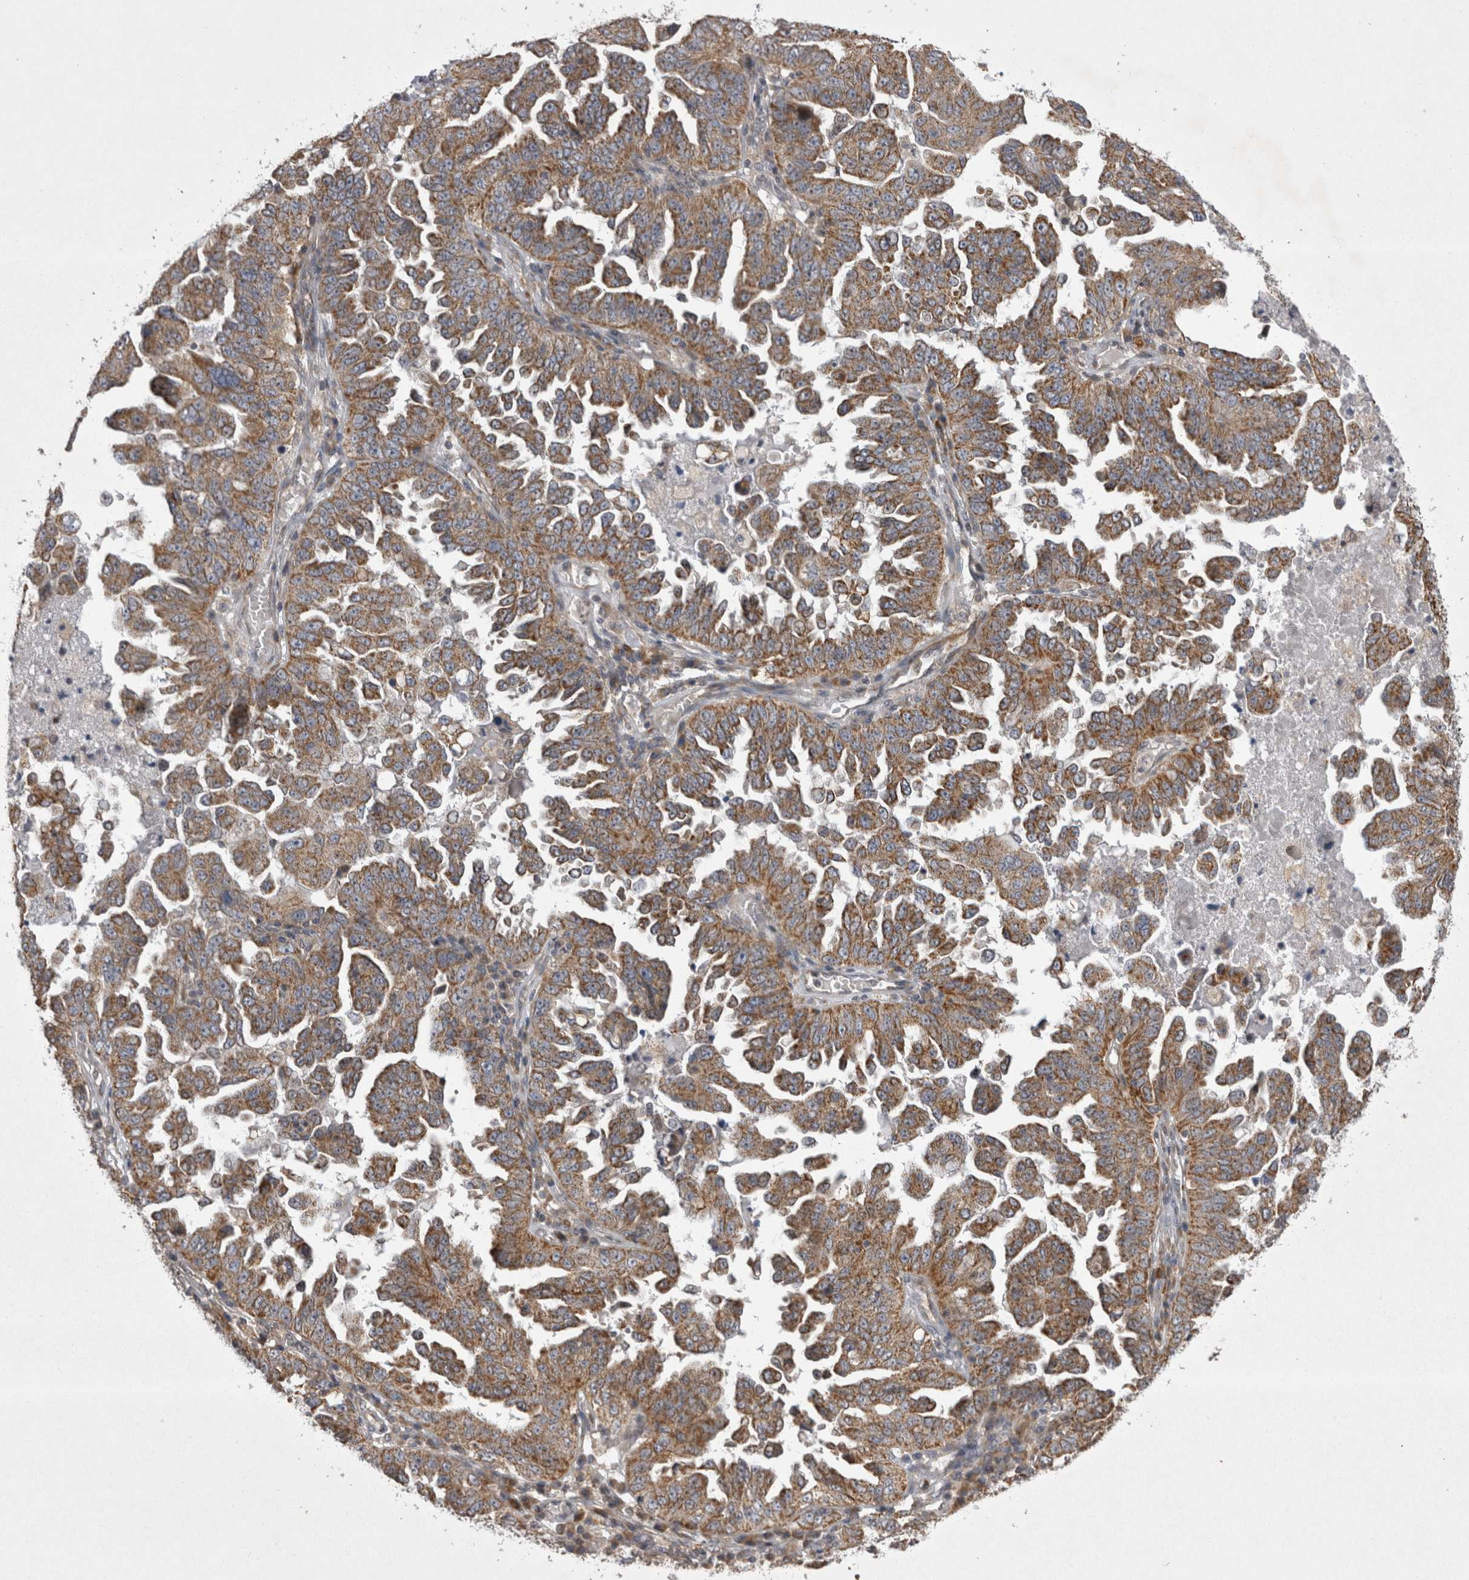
{"staining": {"intensity": "moderate", "quantity": ">75%", "location": "cytoplasmic/membranous"}, "tissue": "ovarian cancer", "cell_type": "Tumor cells", "image_type": "cancer", "snomed": [{"axis": "morphology", "description": "Carcinoma, endometroid"}, {"axis": "topography", "description": "Ovary"}], "caption": "Ovarian endometroid carcinoma stained with DAB (3,3'-diaminobenzidine) IHC exhibits medium levels of moderate cytoplasmic/membranous positivity in approximately >75% of tumor cells.", "gene": "TSPOAP1", "patient": {"sex": "female", "age": 62}}